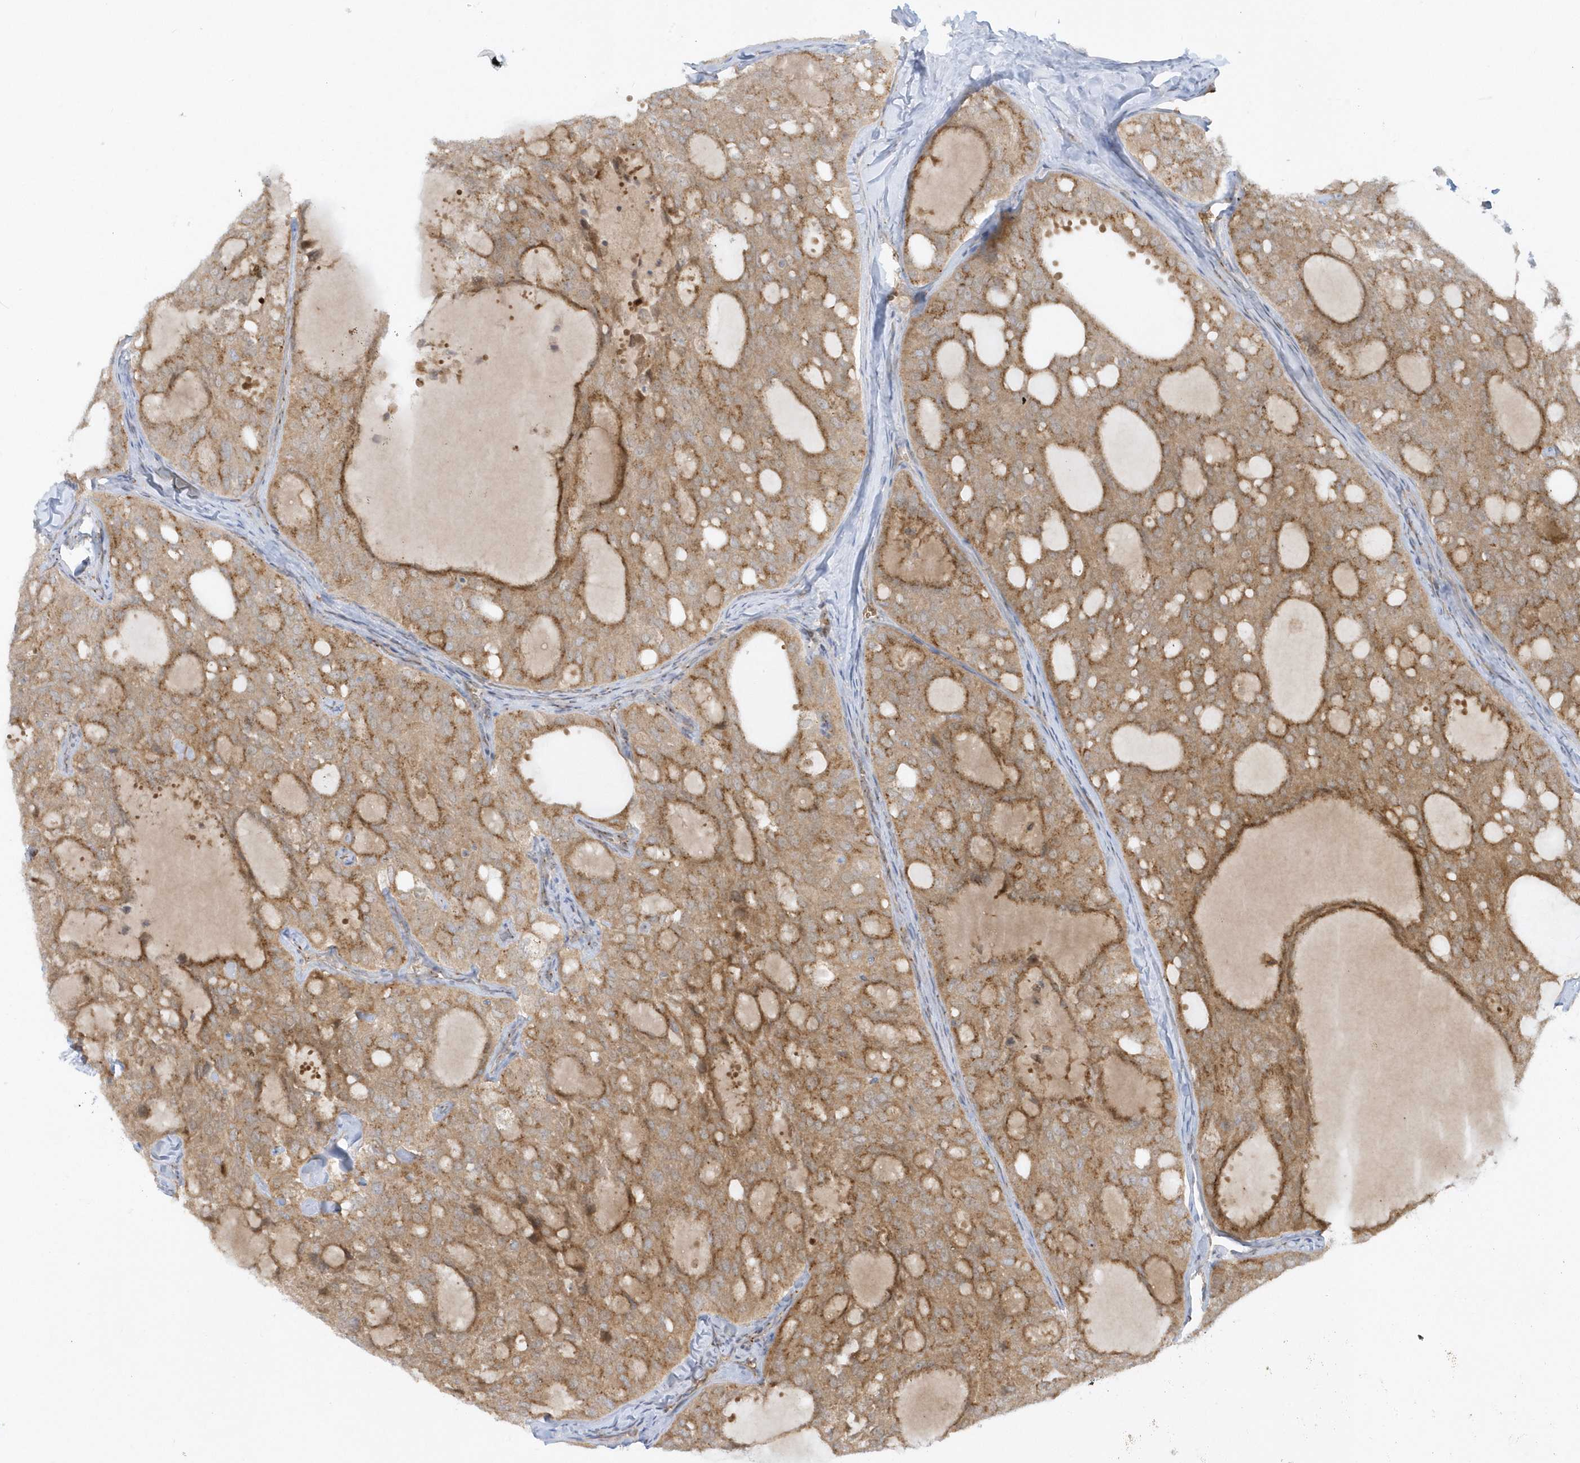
{"staining": {"intensity": "moderate", "quantity": ">75%", "location": "cytoplasmic/membranous"}, "tissue": "thyroid cancer", "cell_type": "Tumor cells", "image_type": "cancer", "snomed": [{"axis": "morphology", "description": "Follicular adenoma carcinoma, NOS"}, {"axis": "topography", "description": "Thyroid gland"}], "caption": "High-power microscopy captured an immunohistochemistry micrograph of thyroid cancer (follicular adenoma carcinoma), revealing moderate cytoplasmic/membranous positivity in about >75% of tumor cells.", "gene": "RPP40", "patient": {"sex": "male", "age": 75}}